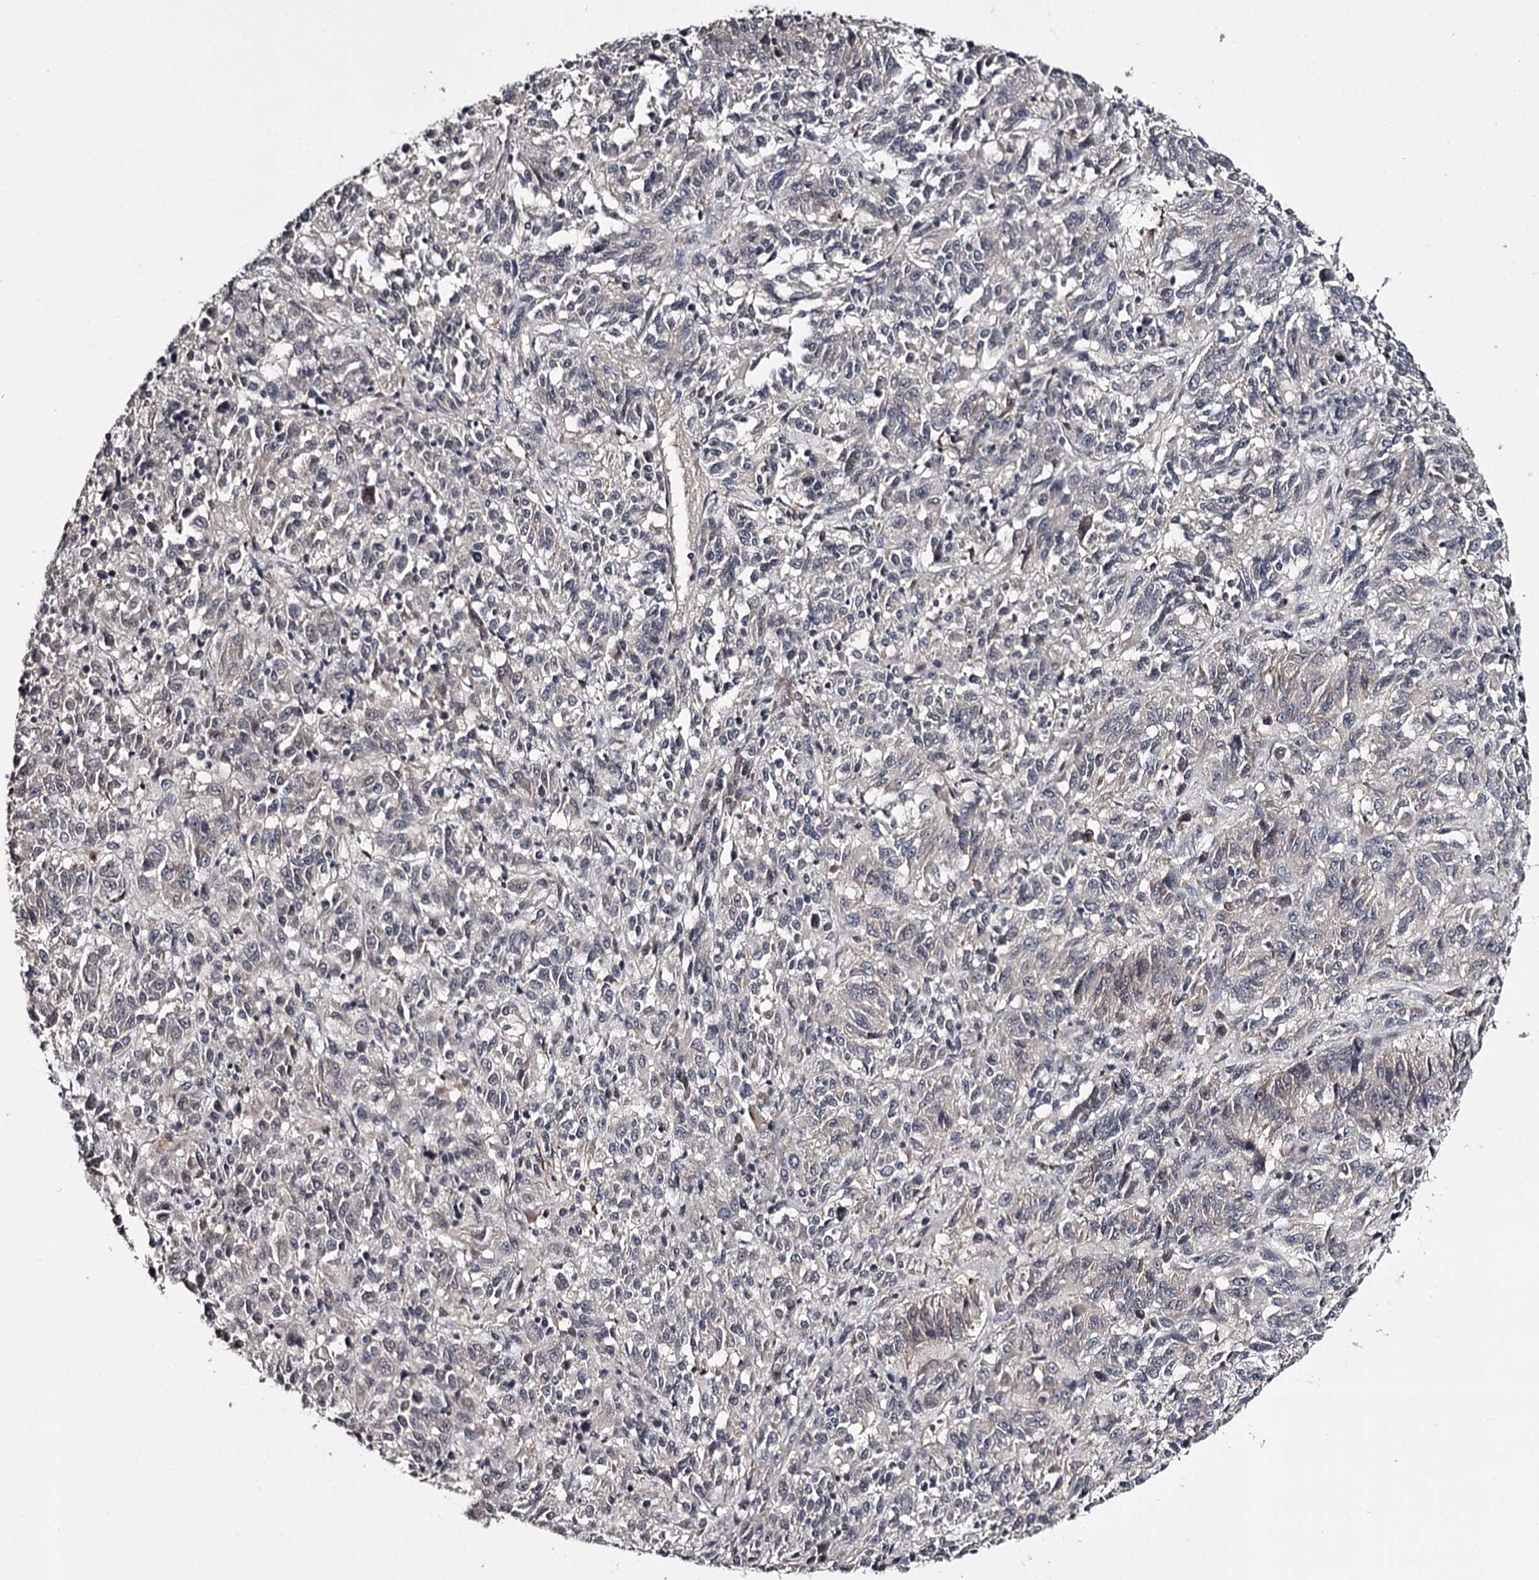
{"staining": {"intensity": "negative", "quantity": "none", "location": "none"}, "tissue": "melanoma", "cell_type": "Tumor cells", "image_type": "cancer", "snomed": [{"axis": "morphology", "description": "Malignant melanoma, Metastatic site"}, {"axis": "topography", "description": "Lung"}], "caption": "Malignant melanoma (metastatic site) was stained to show a protein in brown. There is no significant staining in tumor cells.", "gene": "CWF19L2", "patient": {"sex": "male", "age": 64}}